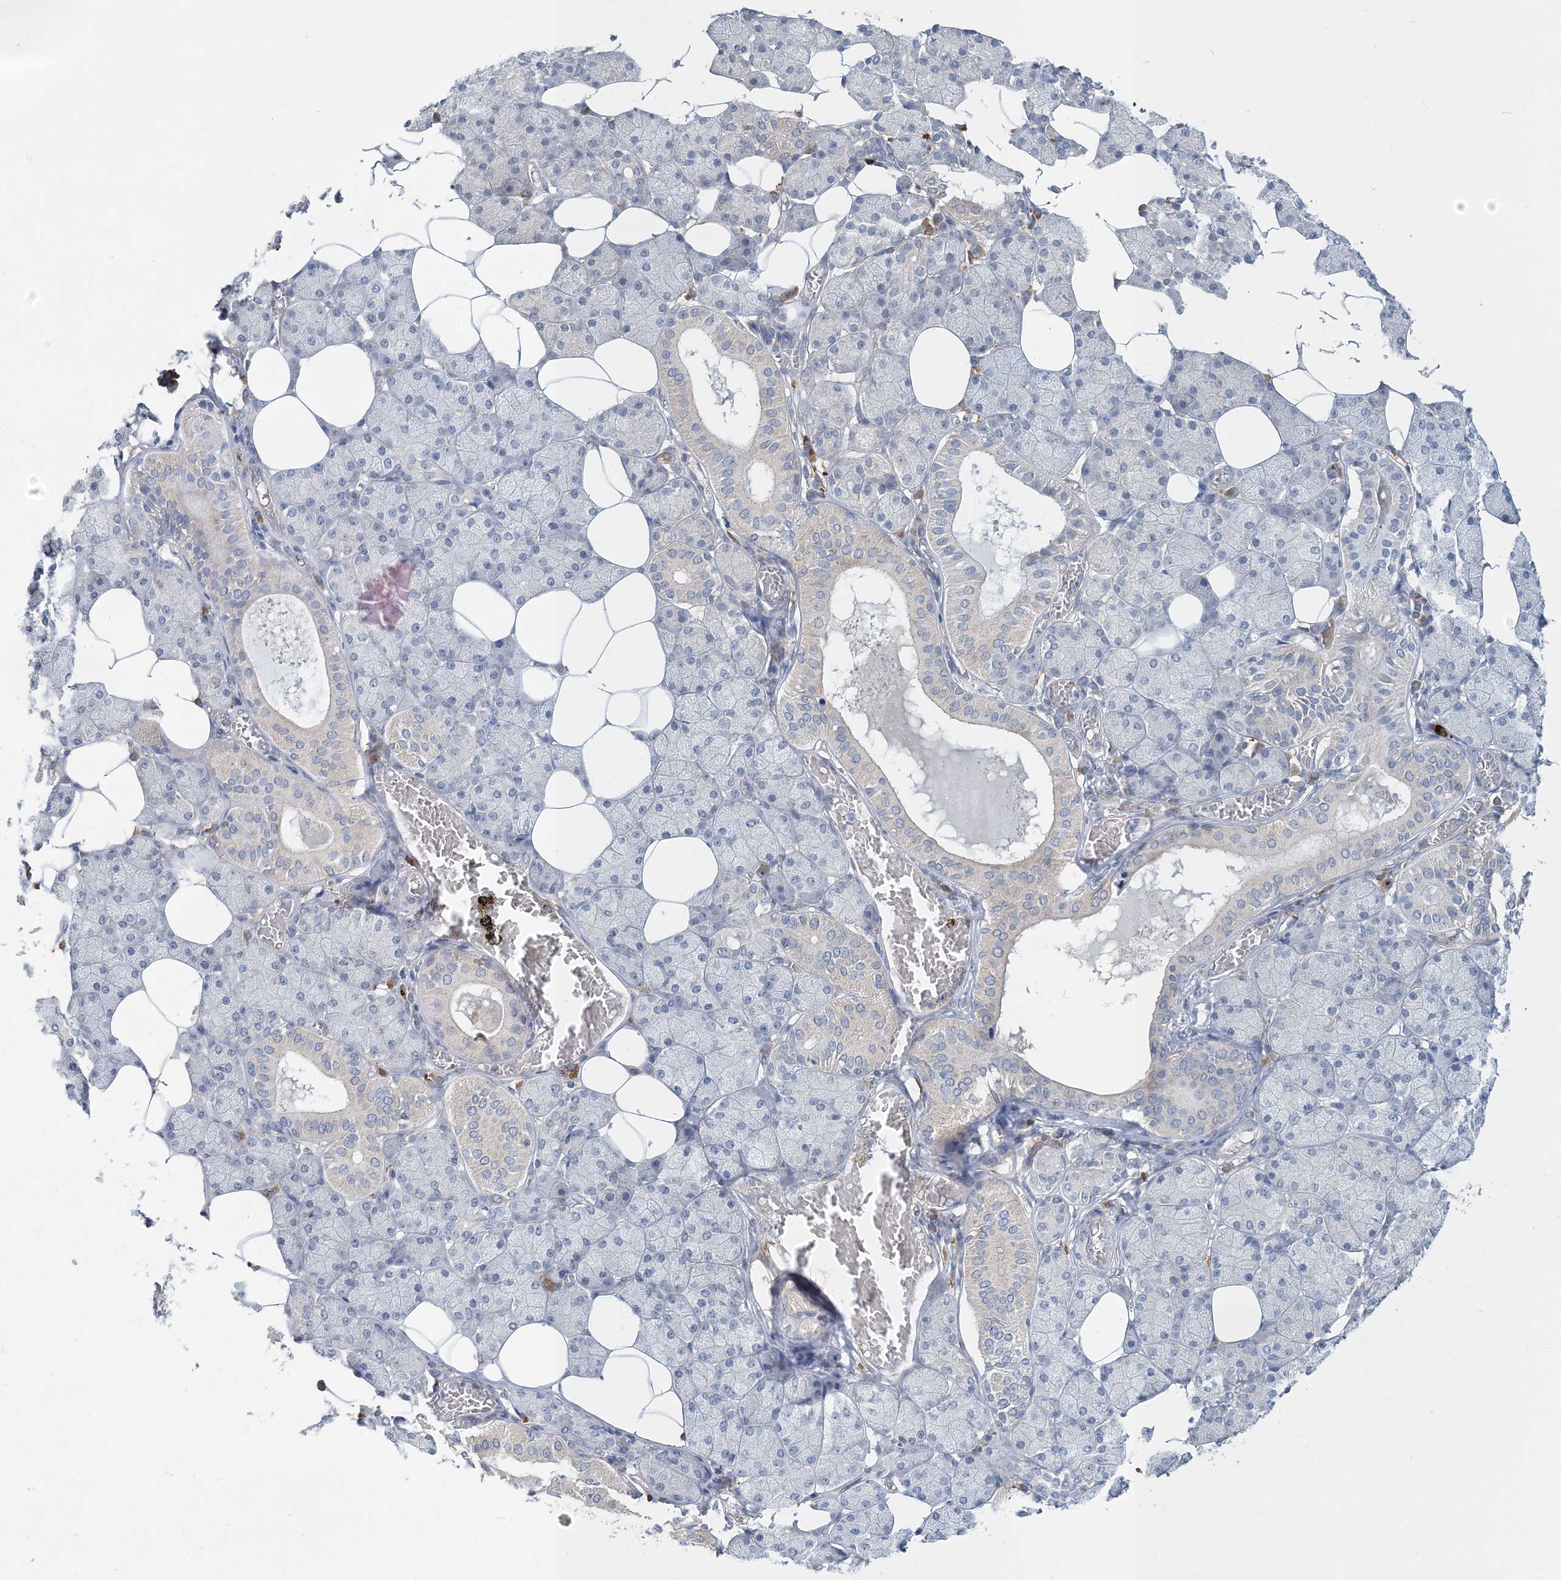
{"staining": {"intensity": "negative", "quantity": "none", "location": "none"}, "tissue": "salivary gland", "cell_type": "Glandular cells", "image_type": "normal", "snomed": [{"axis": "morphology", "description": "Normal tissue, NOS"}, {"axis": "topography", "description": "Salivary gland"}], "caption": "Glandular cells are negative for protein expression in unremarkable human salivary gland. (Brightfield microscopy of DAB (3,3'-diaminobenzidine) immunohistochemistry at high magnification).", "gene": "RNF25", "patient": {"sex": "female", "age": 33}}